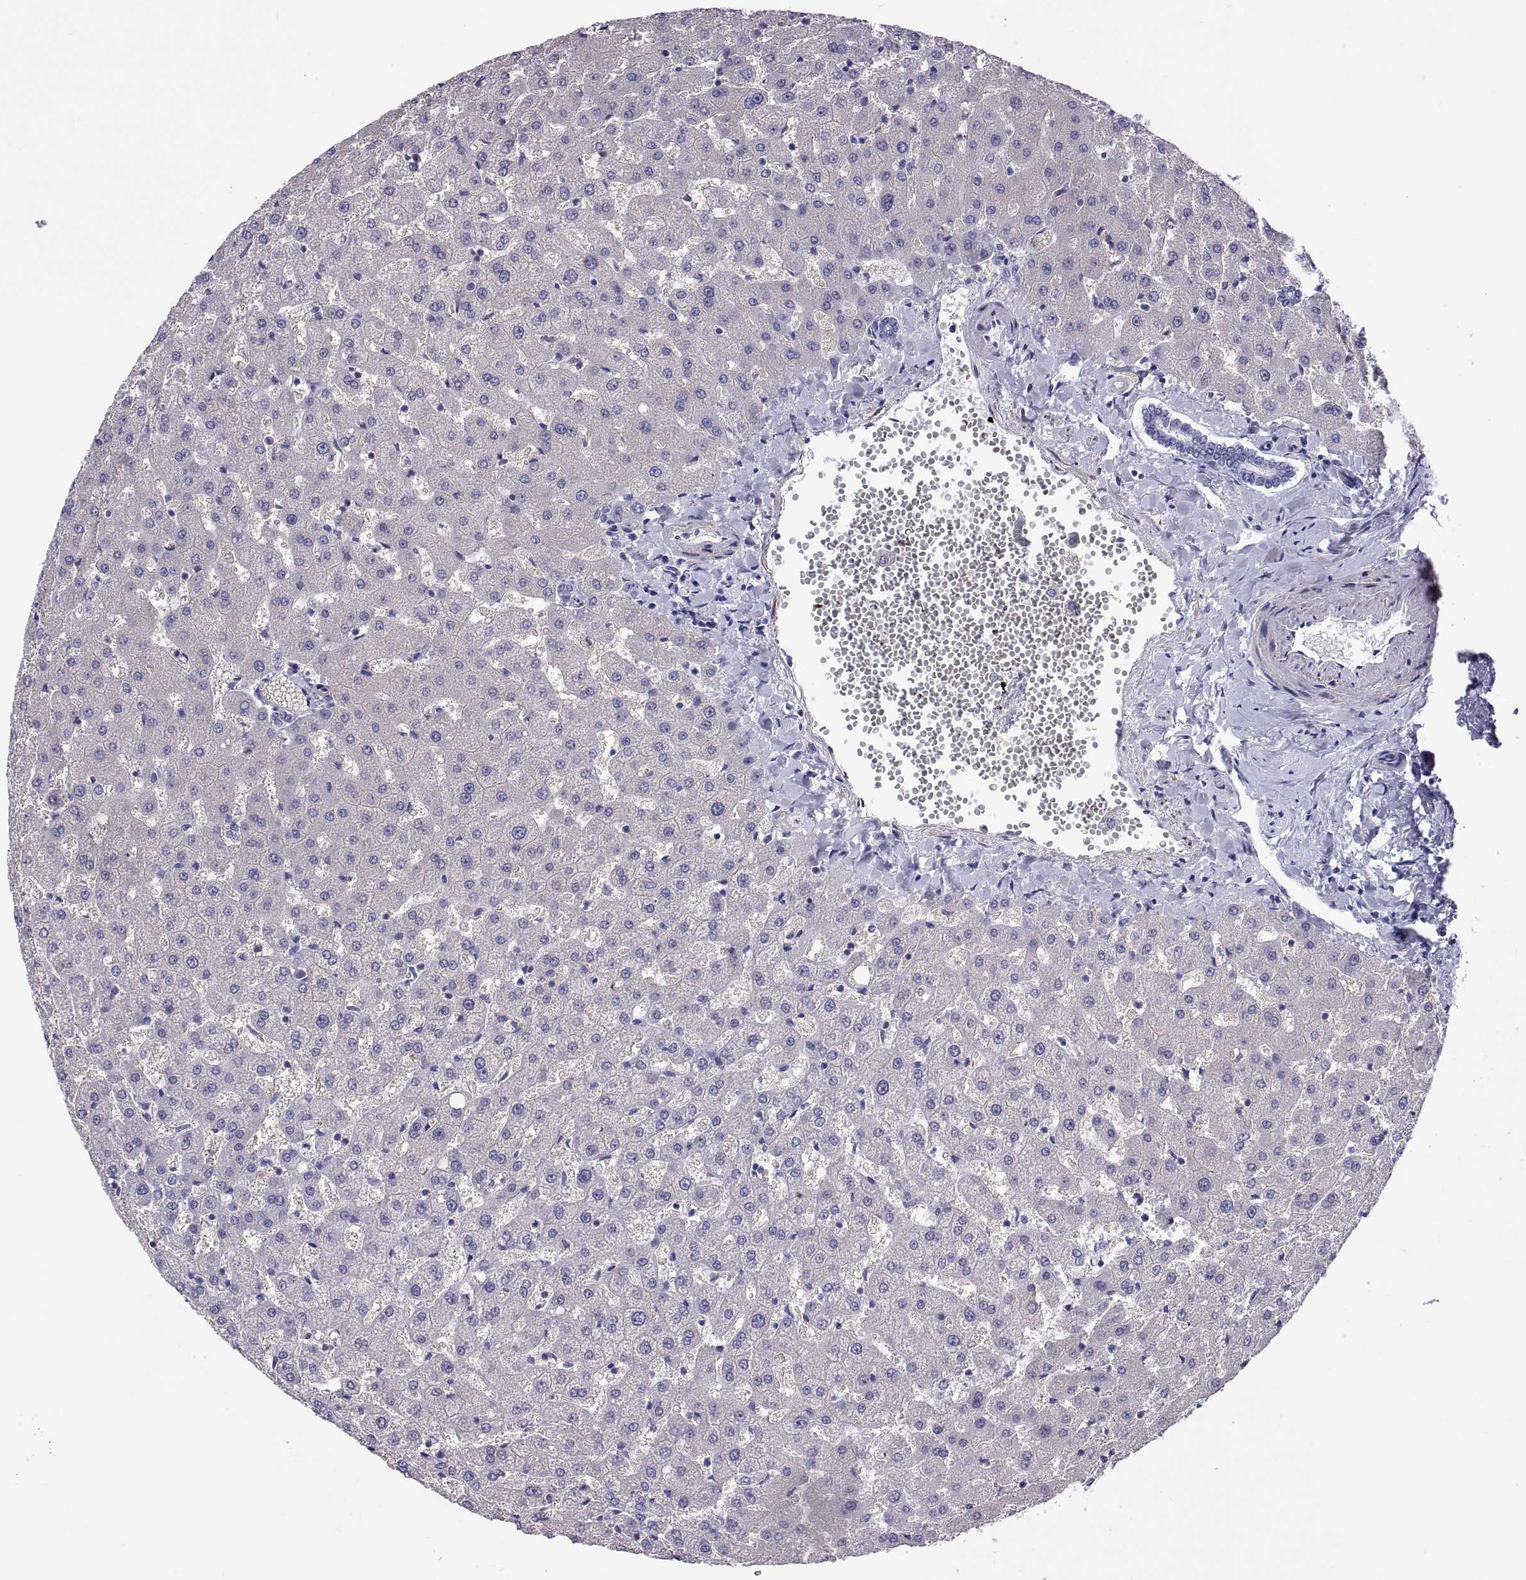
{"staining": {"intensity": "negative", "quantity": "none", "location": "none"}, "tissue": "liver", "cell_type": "Cholangiocytes", "image_type": "normal", "snomed": [{"axis": "morphology", "description": "Normal tissue, NOS"}, {"axis": "topography", "description": "Liver"}], "caption": "High power microscopy histopathology image of an immunohistochemistry (IHC) histopathology image of normal liver, revealing no significant staining in cholangiocytes. (DAB (3,3'-diaminobenzidine) immunohistochemistry (IHC) visualized using brightfield microscopy, high magnification).", "gene": "BSPH1", "patient": {"sex": "female", "age": 50}}